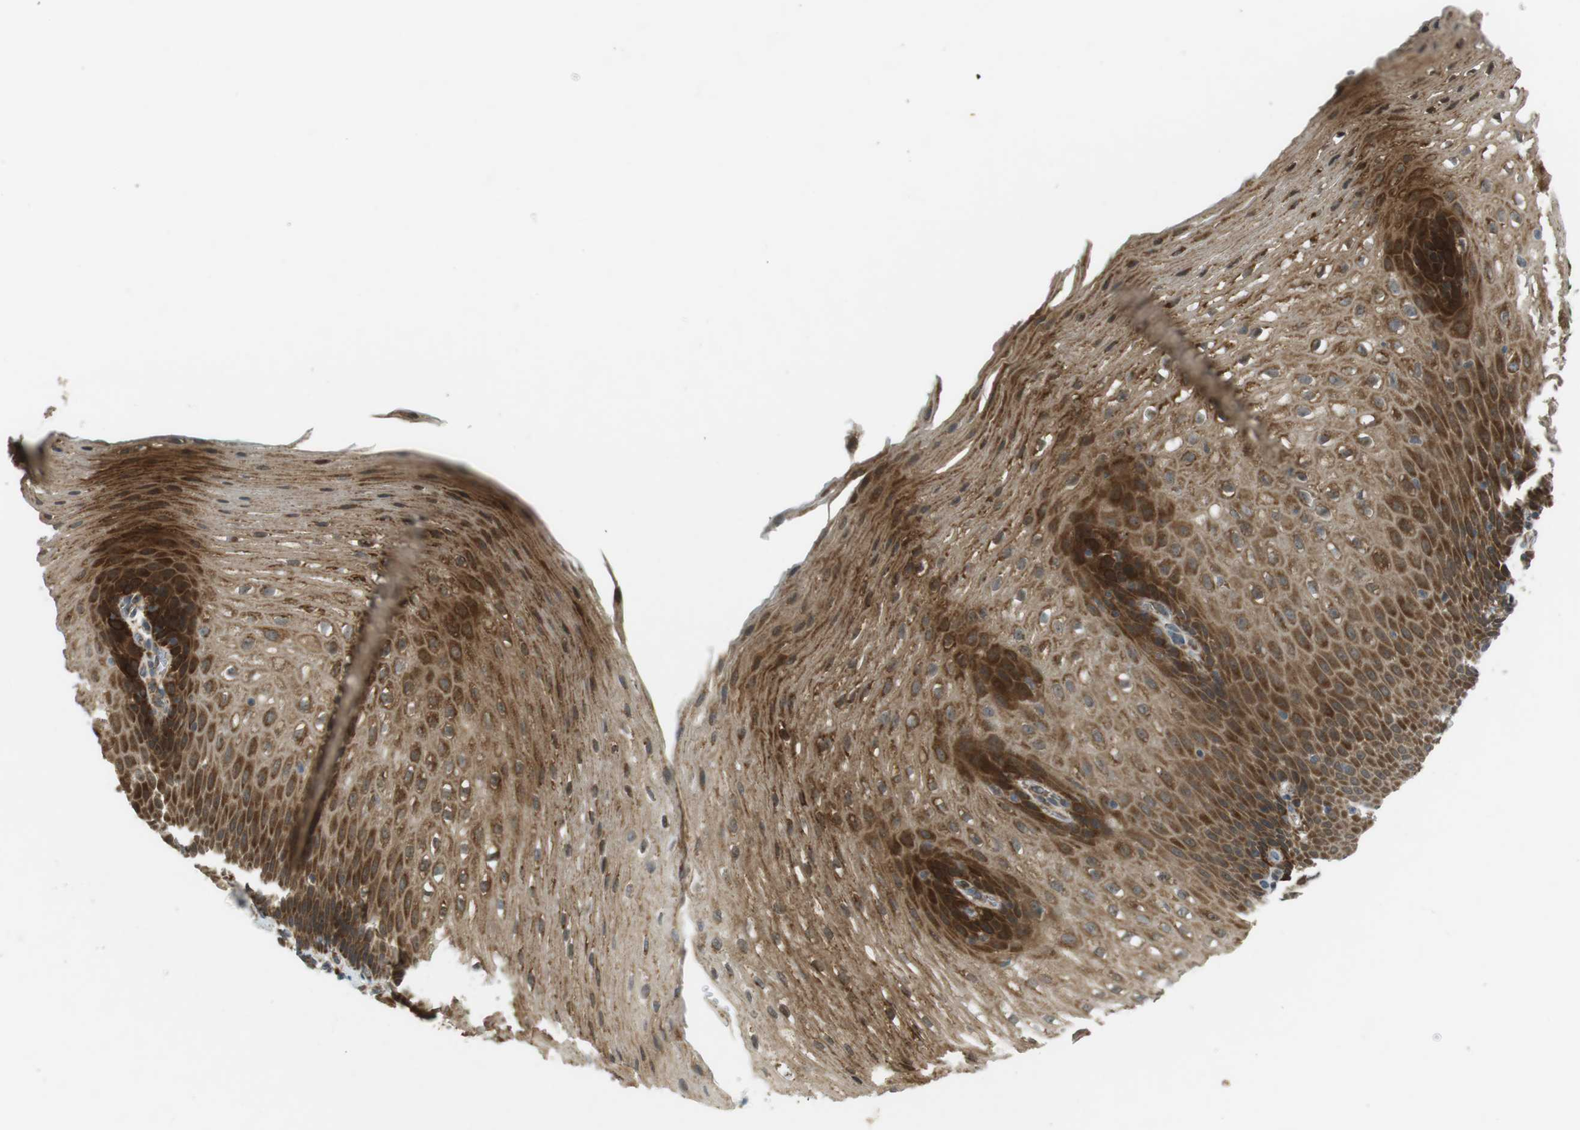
{"staining": {"intensity": "strong", "quantity": ">75%", "location": "cytoplasmic/membranous"}, "tissue": "esophagus", "cell_type": "Squamous epithelial cells", "image_type": "normal", "snomed": [{"axis": "morphology", "description": "Normal tissue, NOS"}, {"axis": "topography", "description": "Esophagus"}], "caption": "Immunohistochemistry (IHC) staining of benign esophagus, which displays high levels of strong cytoplasmic/membranous positivity in approximately >75% of squamous epithelial cells indicating strong cytoplasmic/membranous protein positivity. The staining was performed using DAB (brown) for protein detection and nuclei were counterstained in hematoxylin (blue).", "gene": "SLC41A1", "patient": {"sex": "male", "age": 48}}